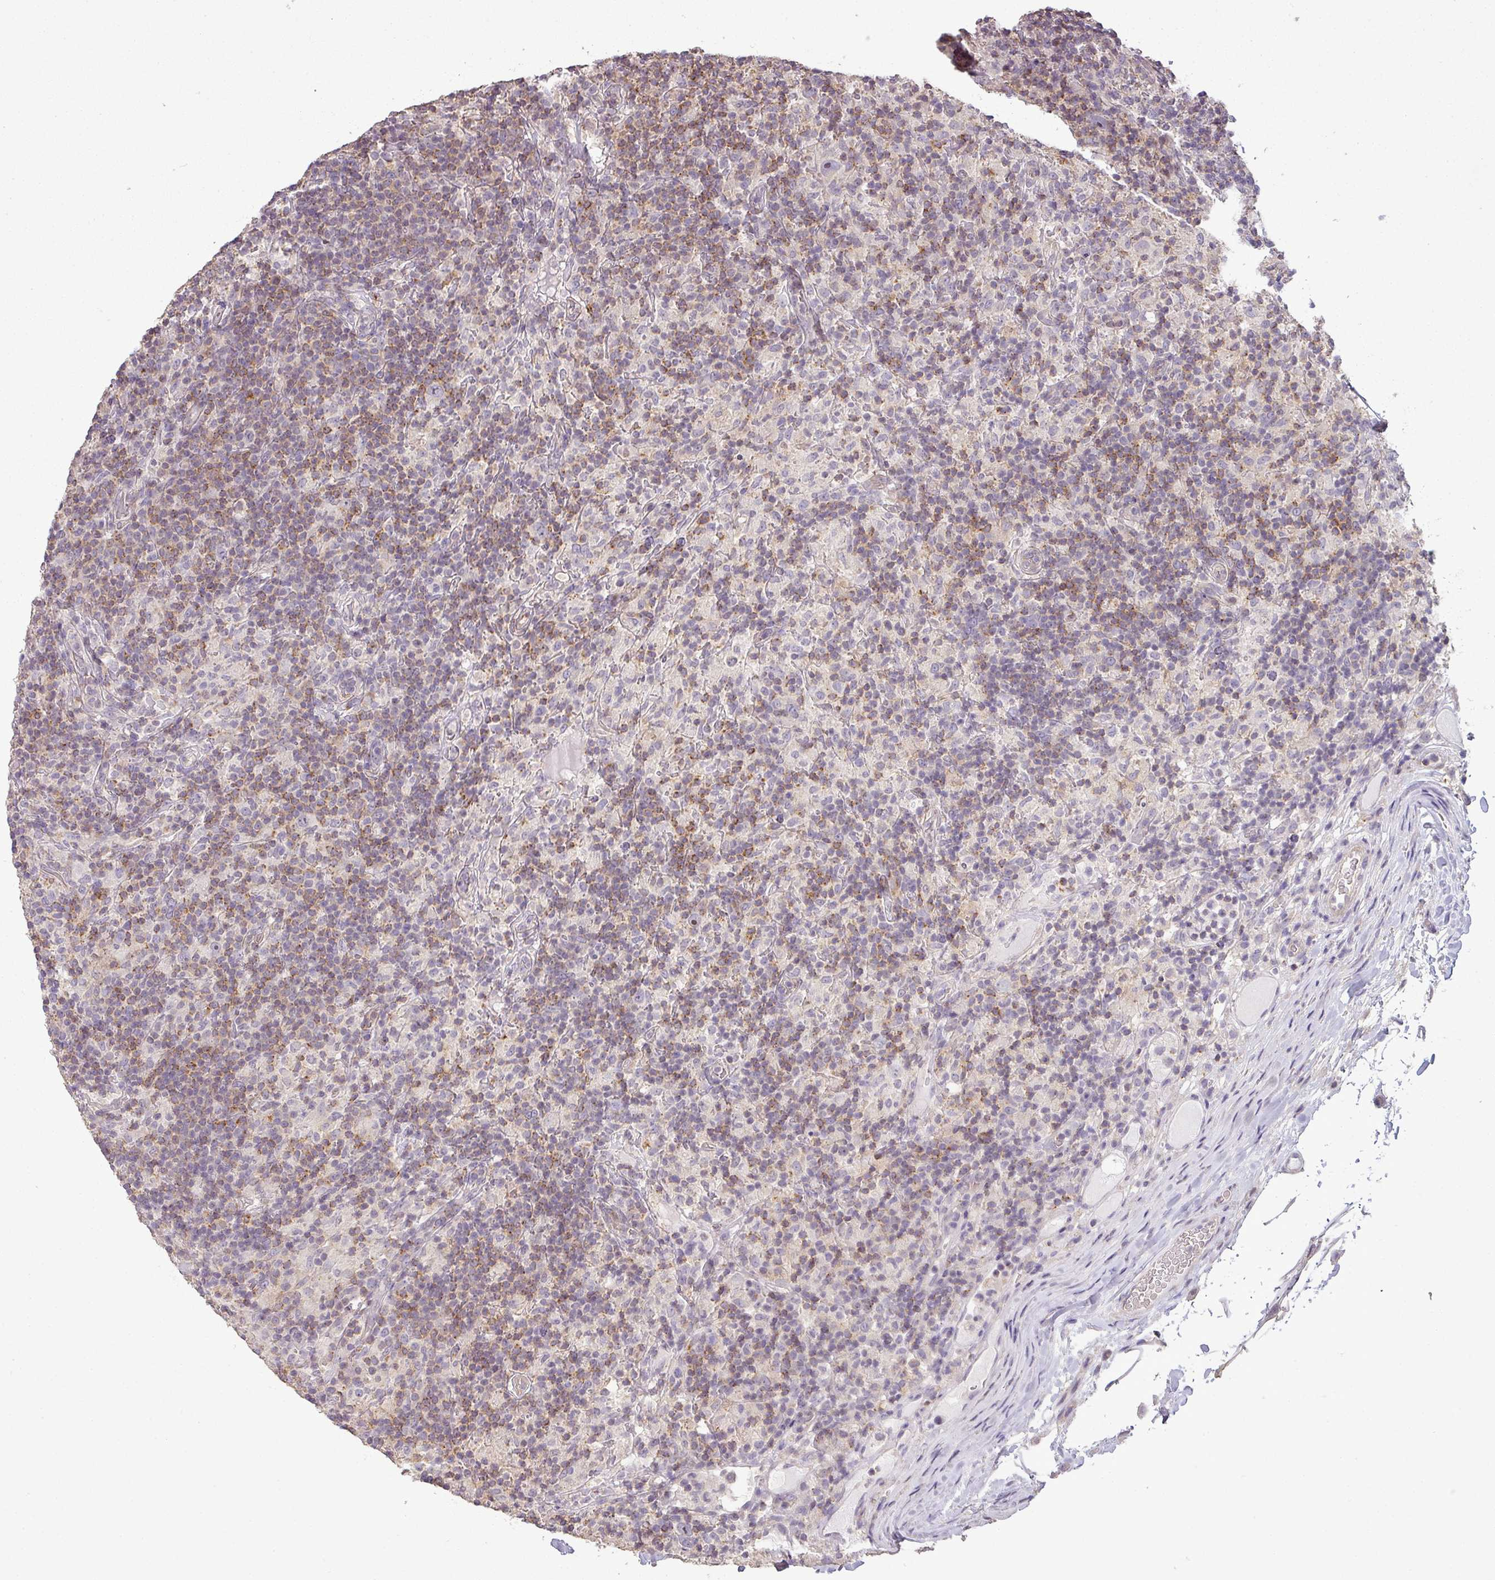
{"staining": {"intensity": "negative", "quantity": "none", "location": "none"}, "tissue": "lymphoma", "cell_type": "Tumor cells", "image_type": "cancer", "snomed": [{"axis": "morphology", "description": "Hodgkin's disease, NOS"}, {"axis": "topography", "description": "Lymph node"}], "caption": "Histopathology image shows no protein staining in tumor cells of Hodgkin's disease tissue. (Brightfield microscopy of DAB (3,3'-diaminobenzidine) IHC at high magnification).", "gene": "LY9", "patient": {"sex": "male", "age": 70}}